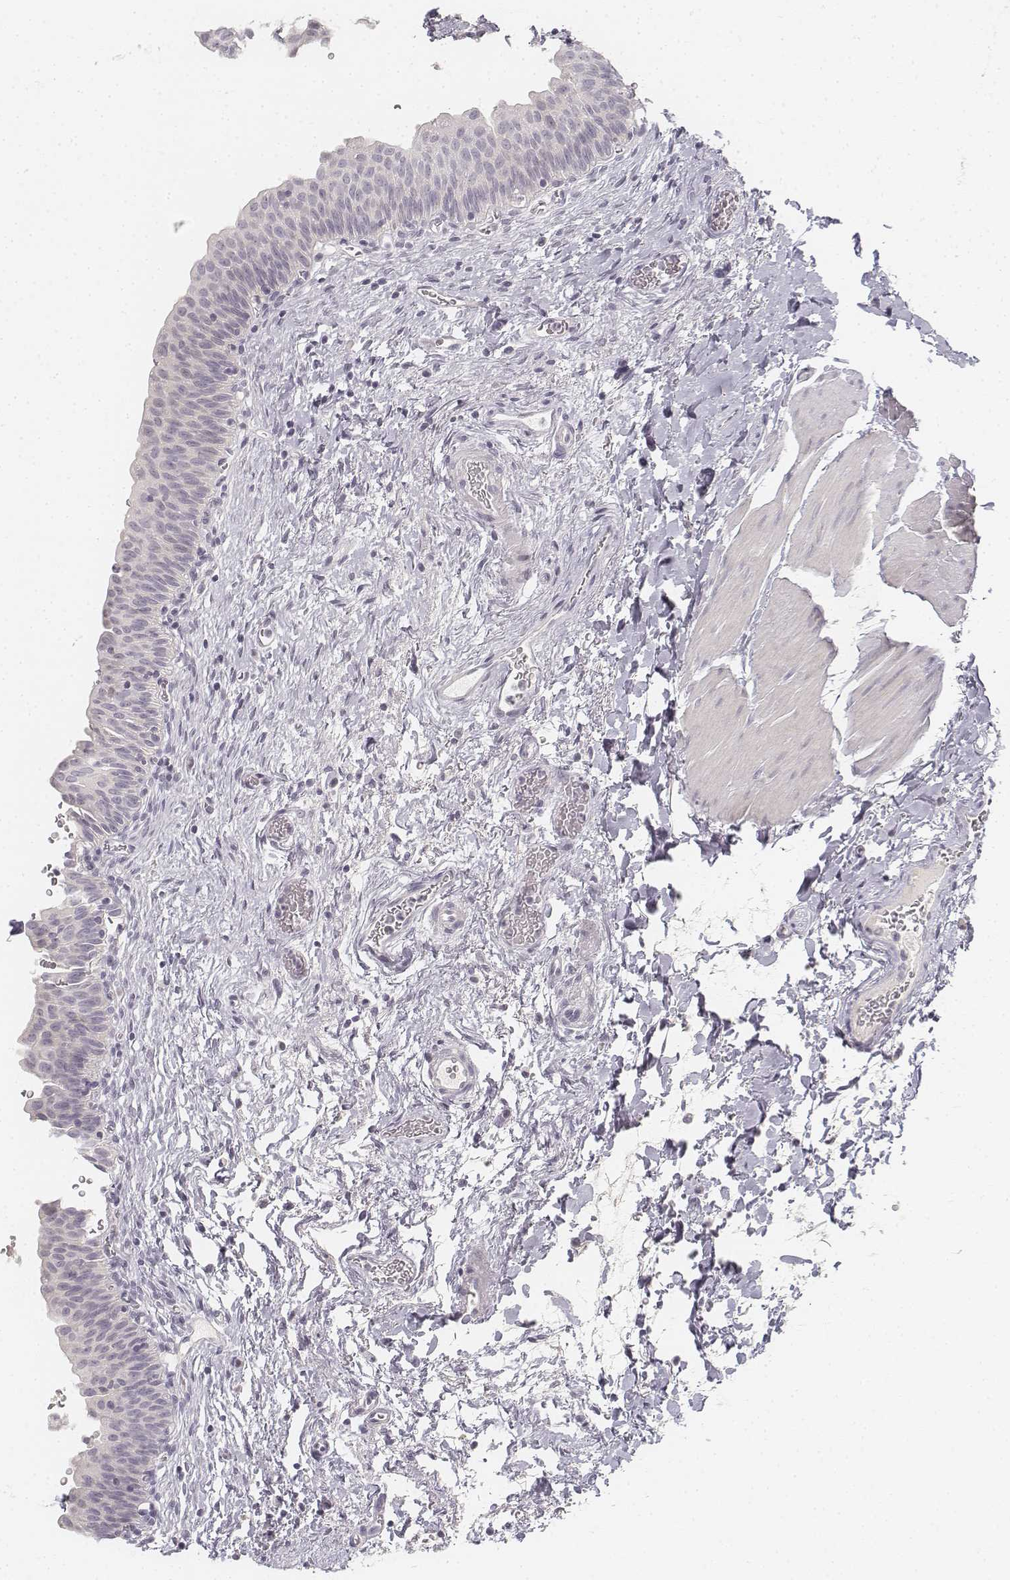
{"staining": {"intensity": "negative", "quantity": "none", "location": "none"}, "tissue": "urinary bladder", "cell_type": "Urothelial cells", "image_type": "normal", "snomed": [{"axis": "morphology", "description": "Normal tissue, NOS"}, {"axis": "topography", "description": "Urinary bladder"}], "caption": "Immunohistochemical staining of normal urinary bladder displays no significant expression in urothelial cells. (Stains: DAB (3,3'-diaminobenzidine) IHC with hematoxylin counter stain, Microscopy: brightfield microscopy at high magnification).", "gene": "DSG4", "patient": {"sex": "male", "age": 56}}